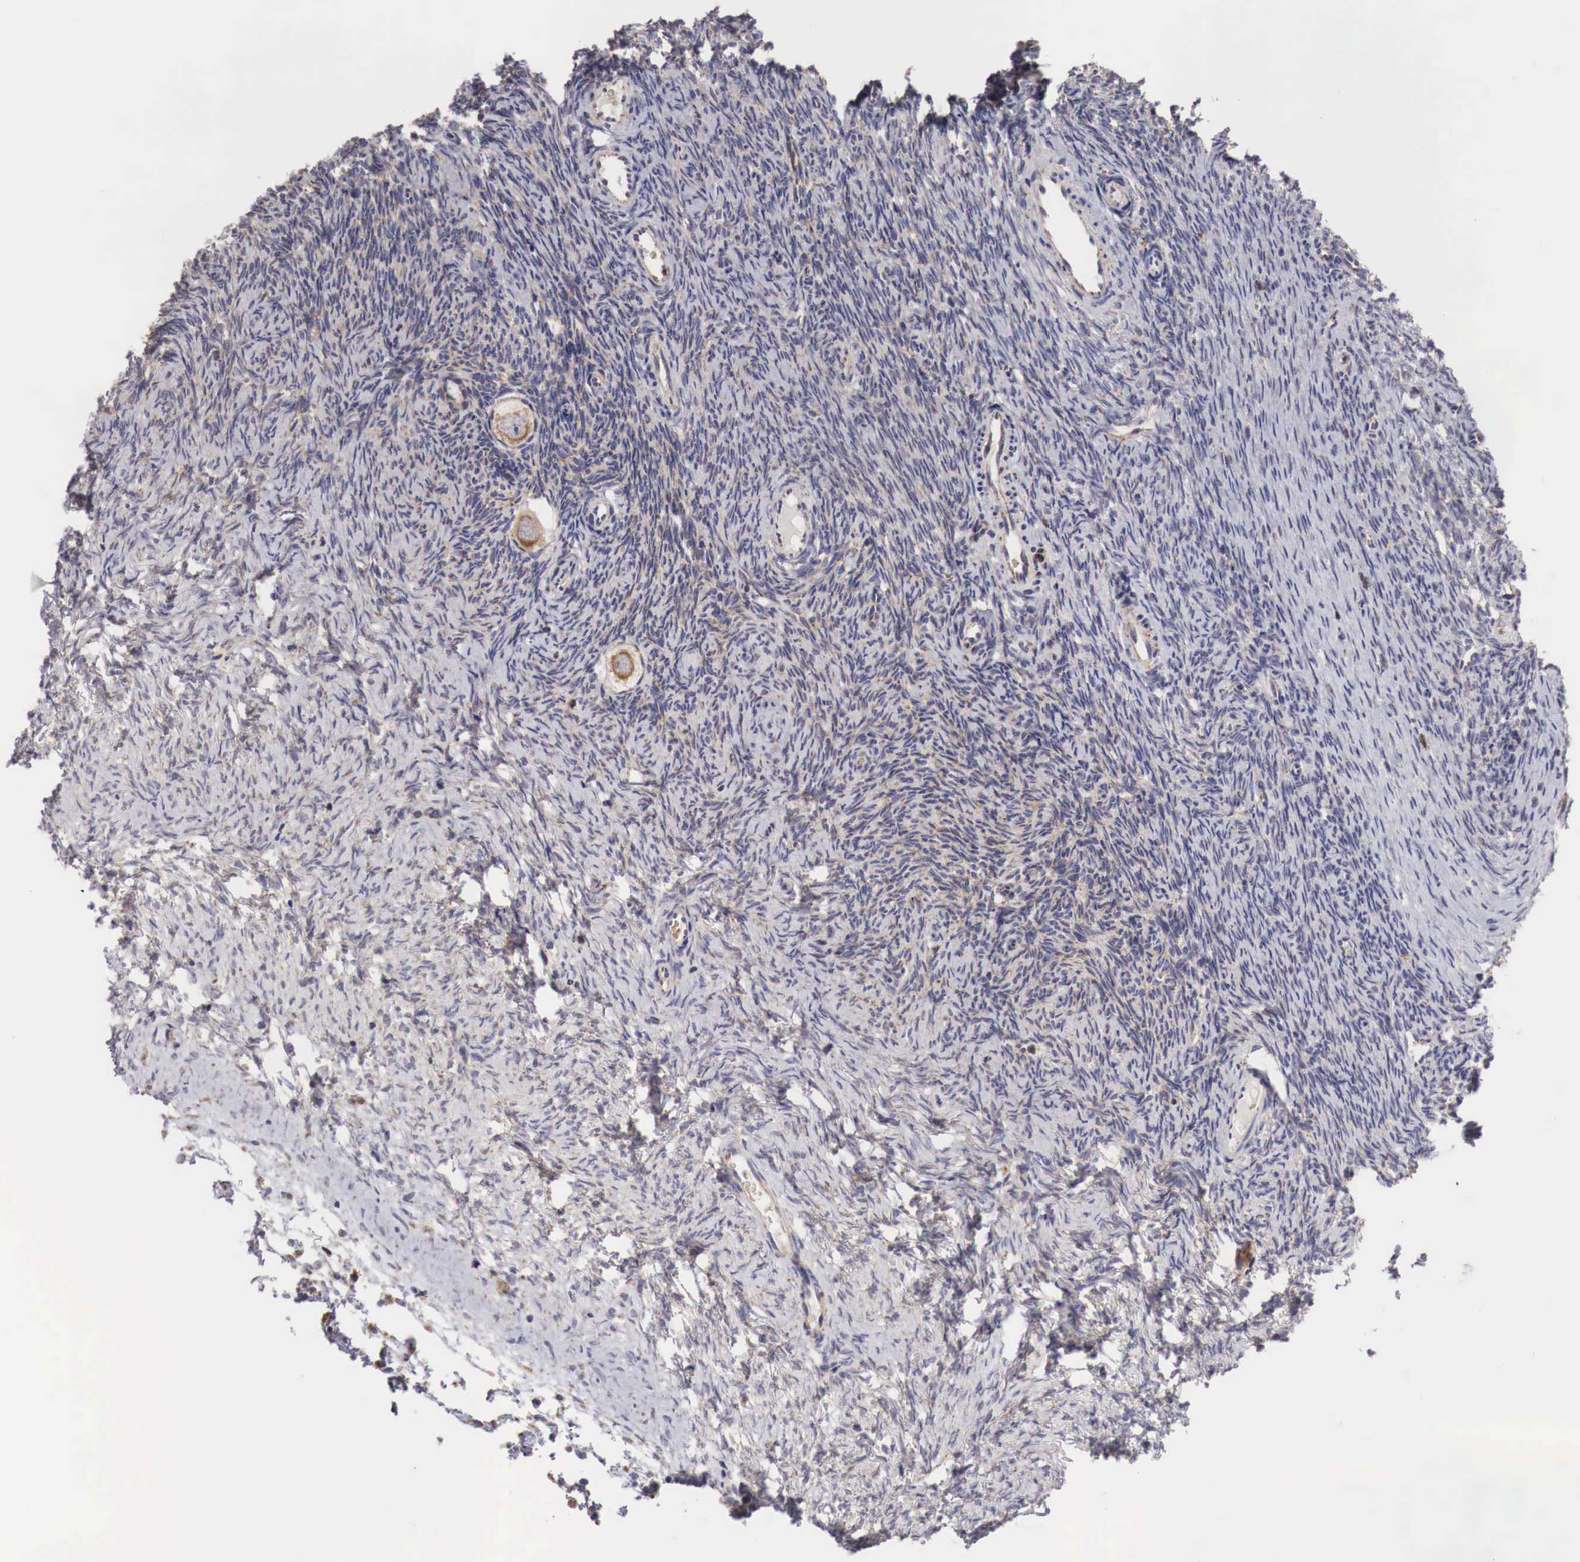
{"staining": {"intensity": "moderate", "quantity": ">75%", "location": "cytoplasmic/membranous"}, "tissue": "ovary", "cell_type": "Follicle cells", "image_type": "normal", "snomed": [{"axis": "morphology", "description": "Normal tissue, NOS"}, {"axis": "topography", "description": "Ovary"}], "caption": "IHC of unremarkable human ovary reveals medium levels of moderate cytoplasmic/membranous staining in approximately >75% of follicle cells.", "gene": "XPNPEP3", "patient": {"sex": "female", "age": 32}}